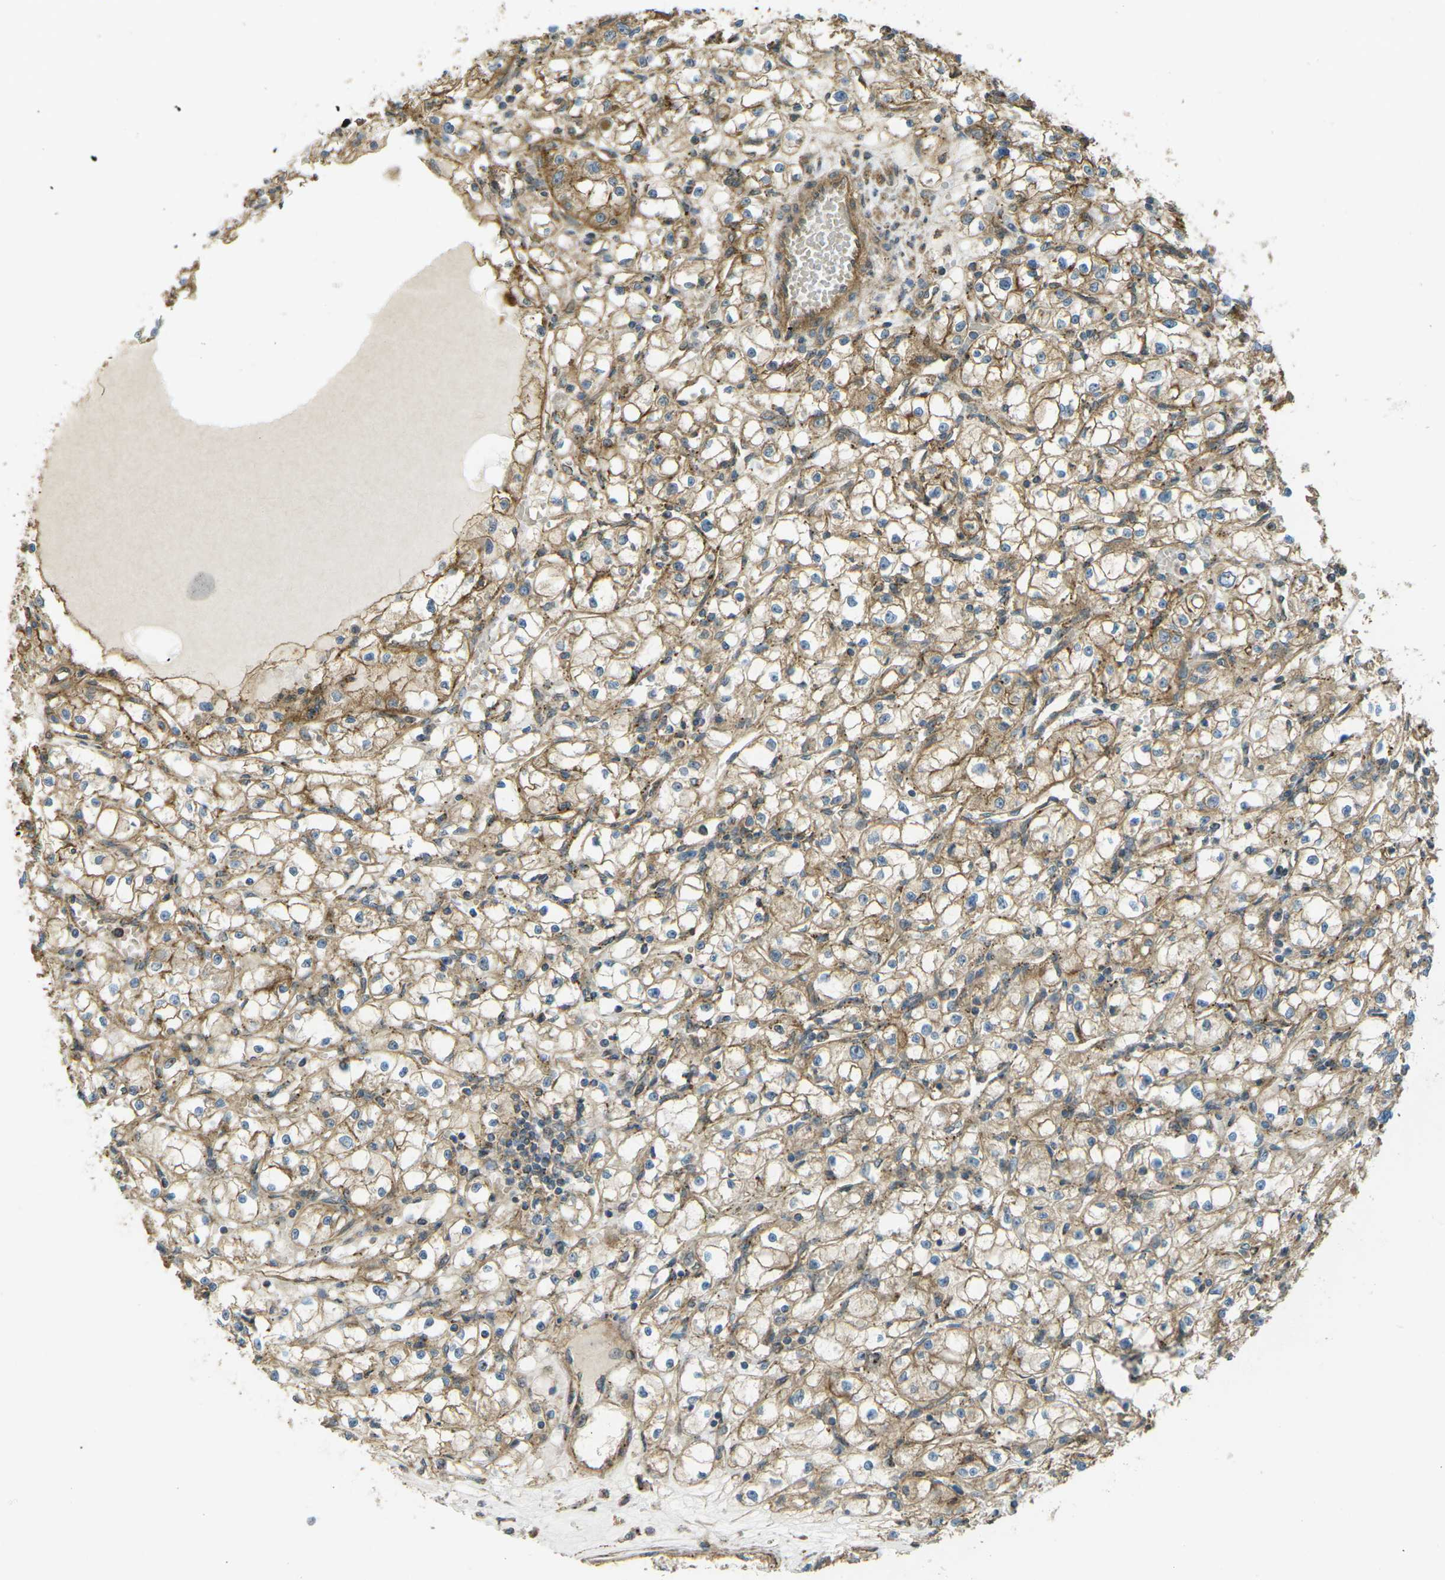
{"staining": {"intensity": "moderate", "quantity": ">75%", "location": "cytoplasmic/membranous"}, "tissue": "renal cancer", "cell_type": "Tumor cells", "image_type": "cancer", "snomed": [{"axis": "morphology", "description": "Adenocarcinoma, NOS"}, {"axis": "topography", "description": "Kidney"}], "caption": "A micrograph of renal cancer stained for a protein exhibits moderate cytoplasmic/membranous brown staining in tumor cells.", "gene": "CHMP3", "patient": {"sex": "male", "age": 56}}